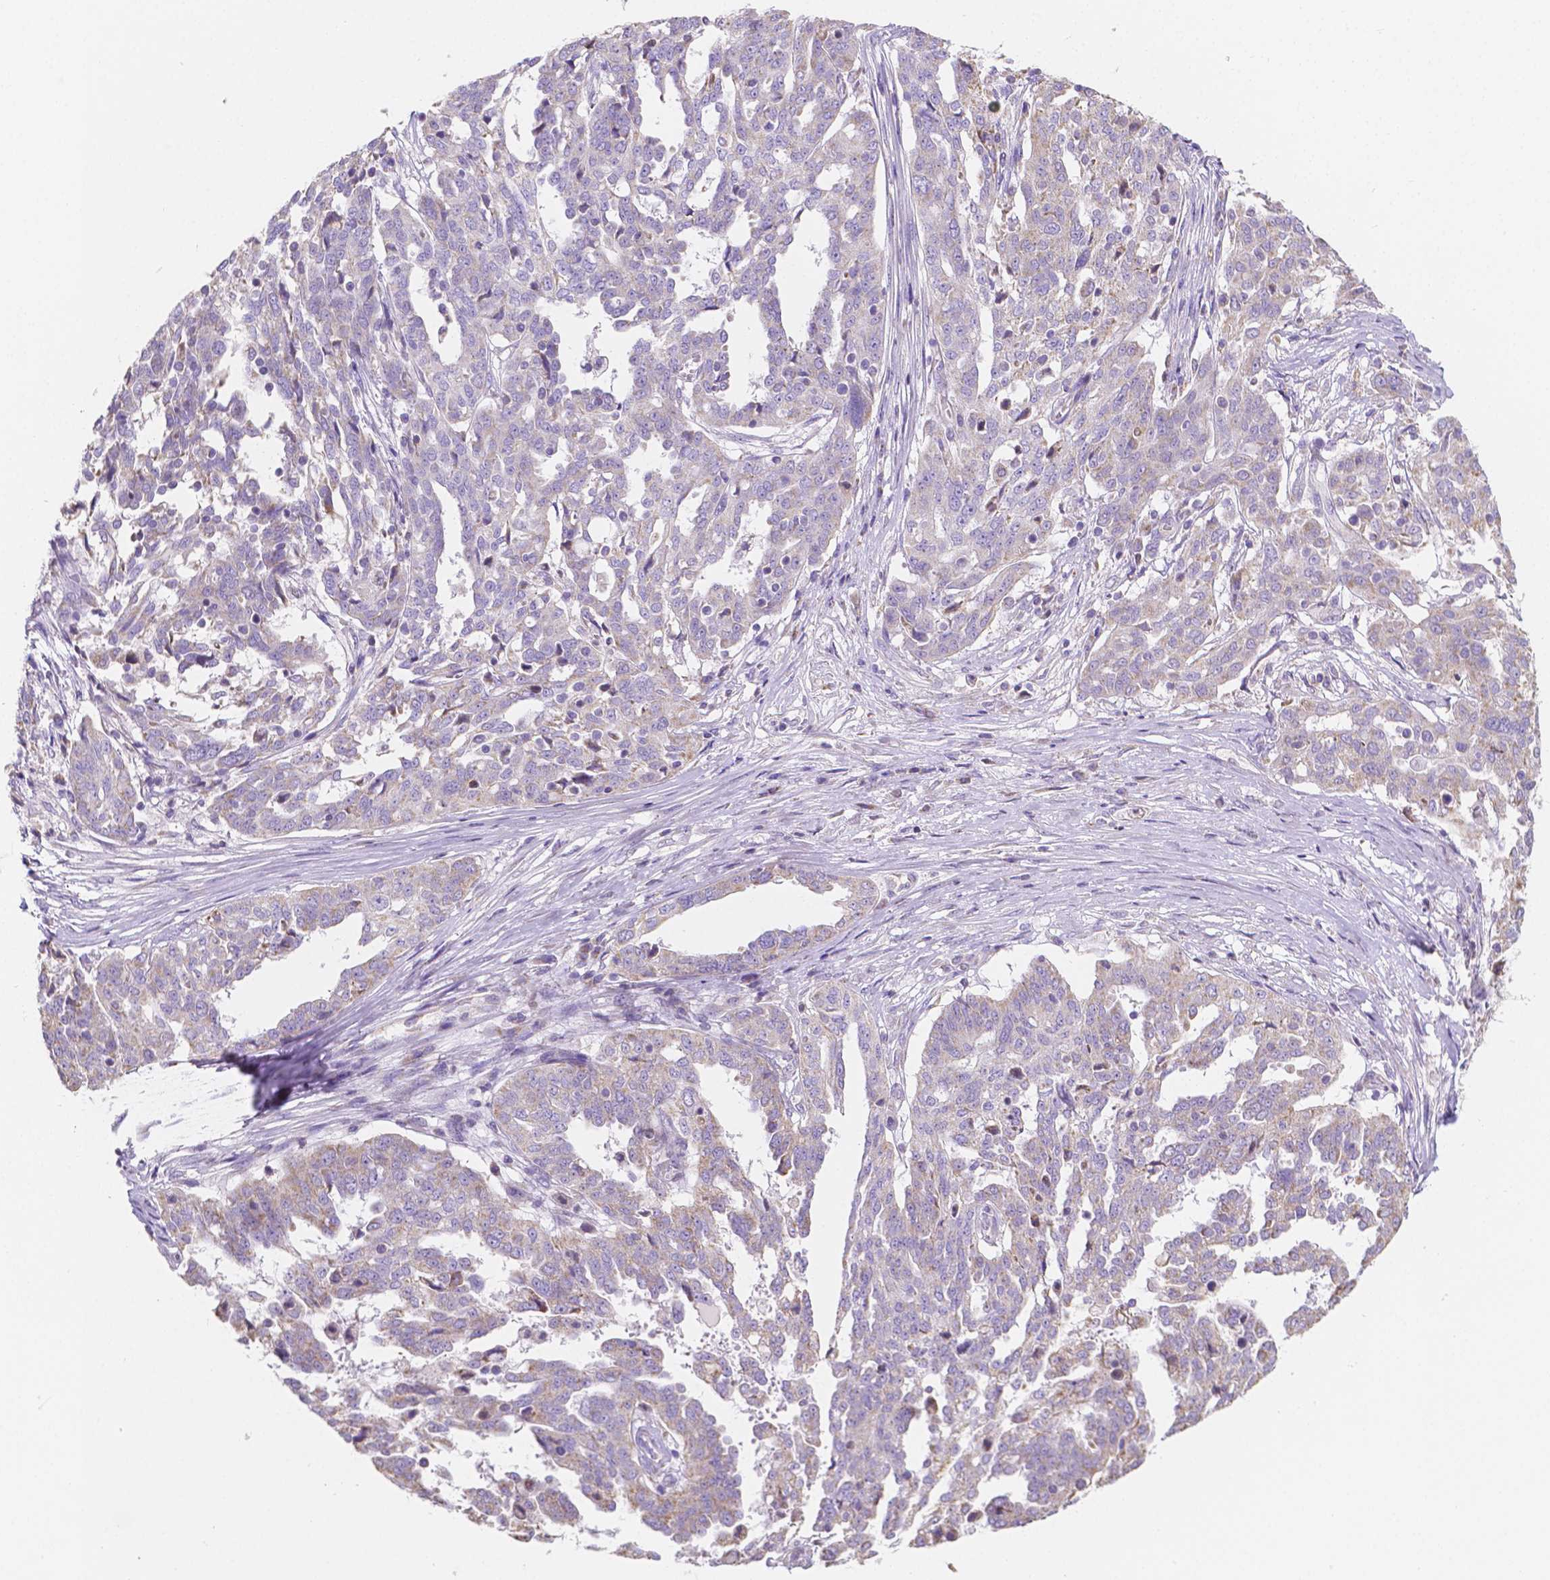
{"staining": {"intensity": "negative", "quantity": "none", "location": "none"}, "tissue": "ovarian cancer", "cell_type": "Tumor cells", "image_type": "cancer", "snomed": [{"axis": "morphology", "description": "Cystadenocarcinoma, serous, NOS"}, {"axis": "topography", "description": "Ovary"}], "caption": "There is no significant staining in tumor cells of ovarian serous cystadenocarcinoma. (Stains: DAB immunohistochemistry (IHC) with hematoxylin counter stain, Microscopy: brightfield microscopy at high magnification).", "gene": "TMEM130", "patient": {"sex": "female", "age": 67}}